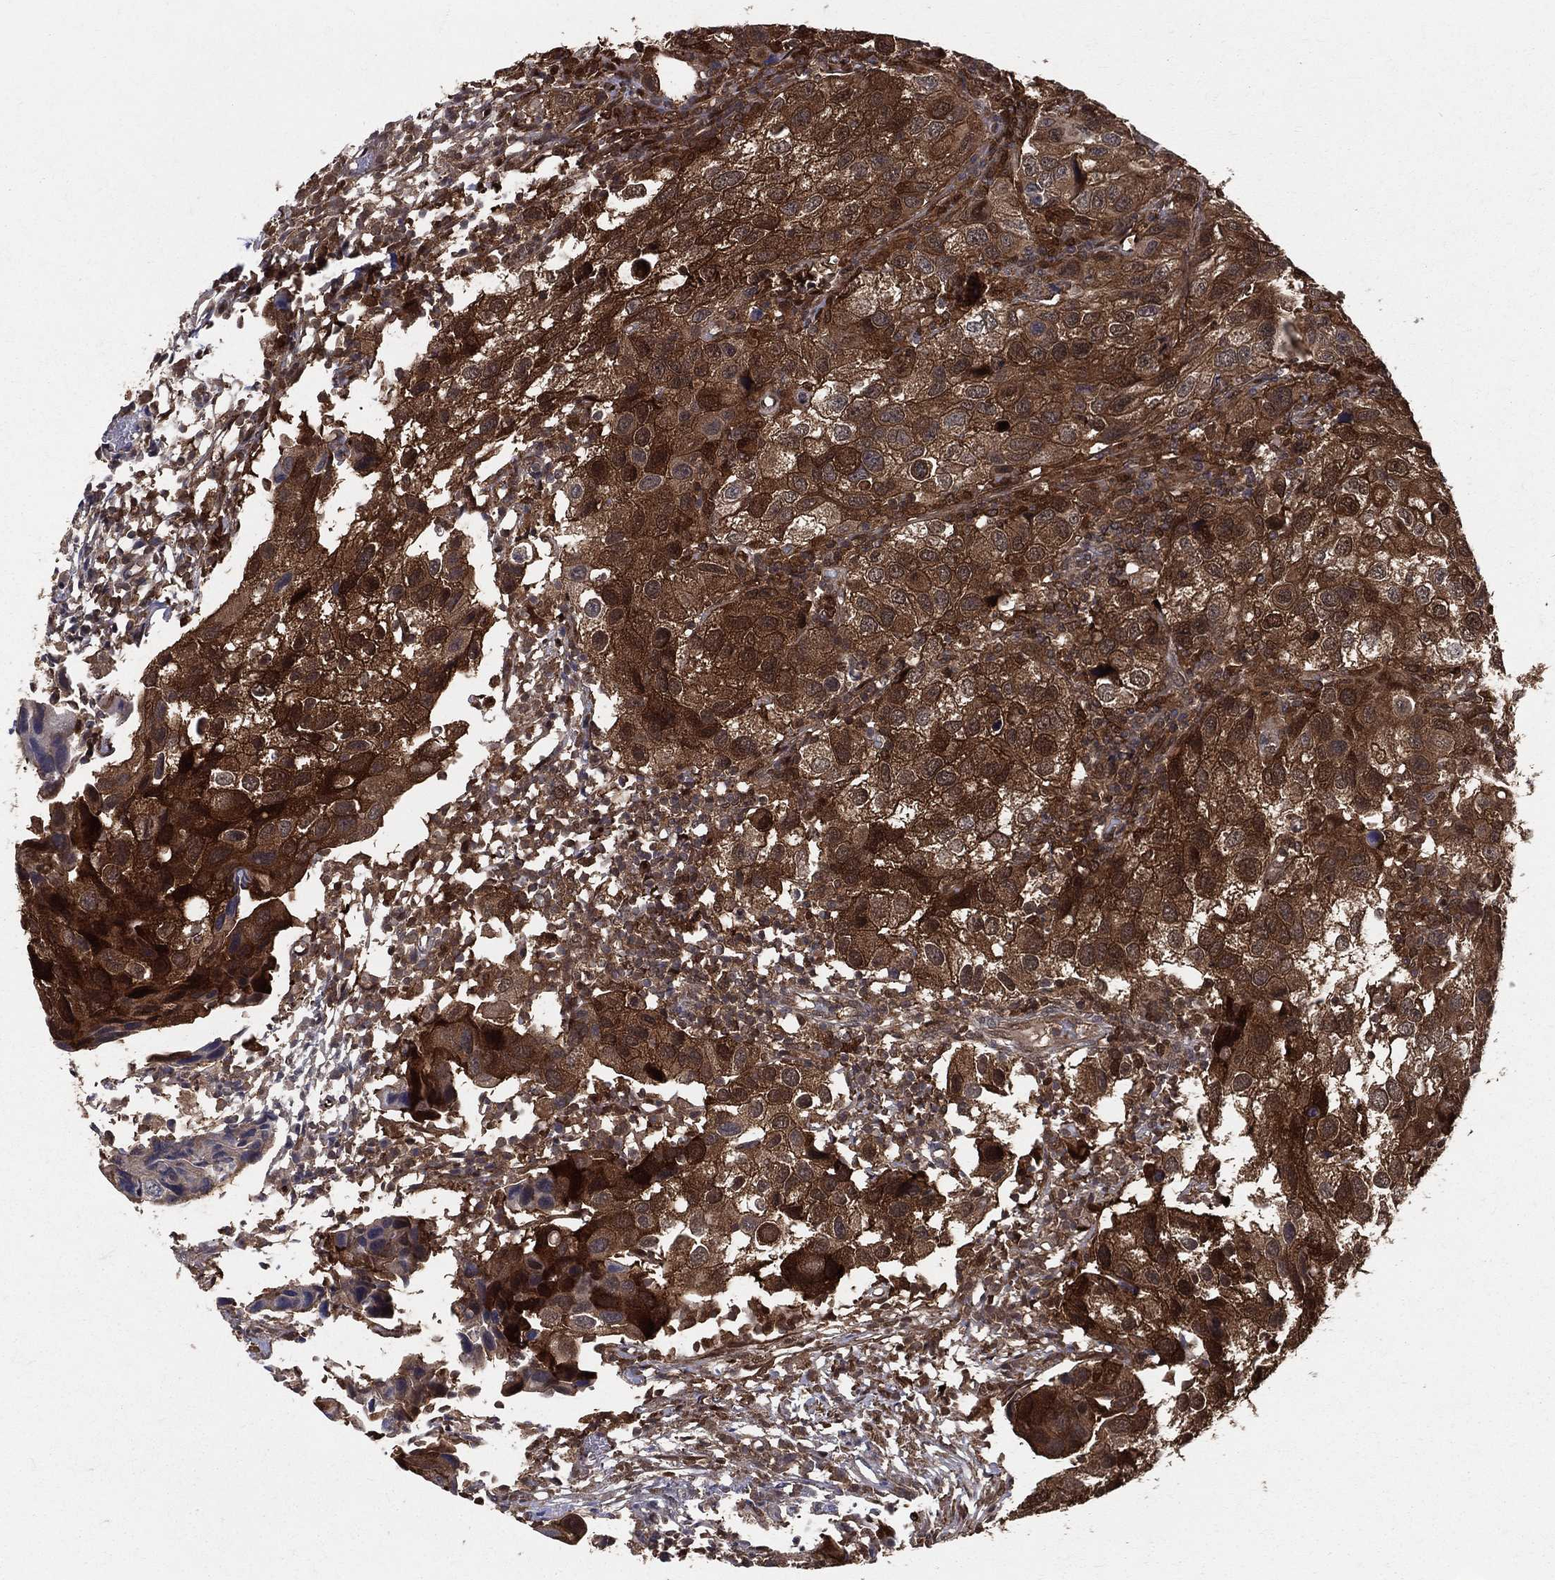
{"staining": {"intensity": "strong", "quantity": "25%-75%", "location": "cytoplasmic/membranous"}, "tissue": "urothelial cancer", "cell_type": "Tumor cells", "image_type": "cancer", "snomed": [{"axis": "morphology", "description": "Urothelial carcinoma, High grade"}, {"axis": "topography", "description": "Urinary bladder"}], "caption": "Urothelial cancer stained with a protein marker reveals strong staining in tumor cells.", "gene": "ENO1", "patient": {"sex": "male", "age": 79}}